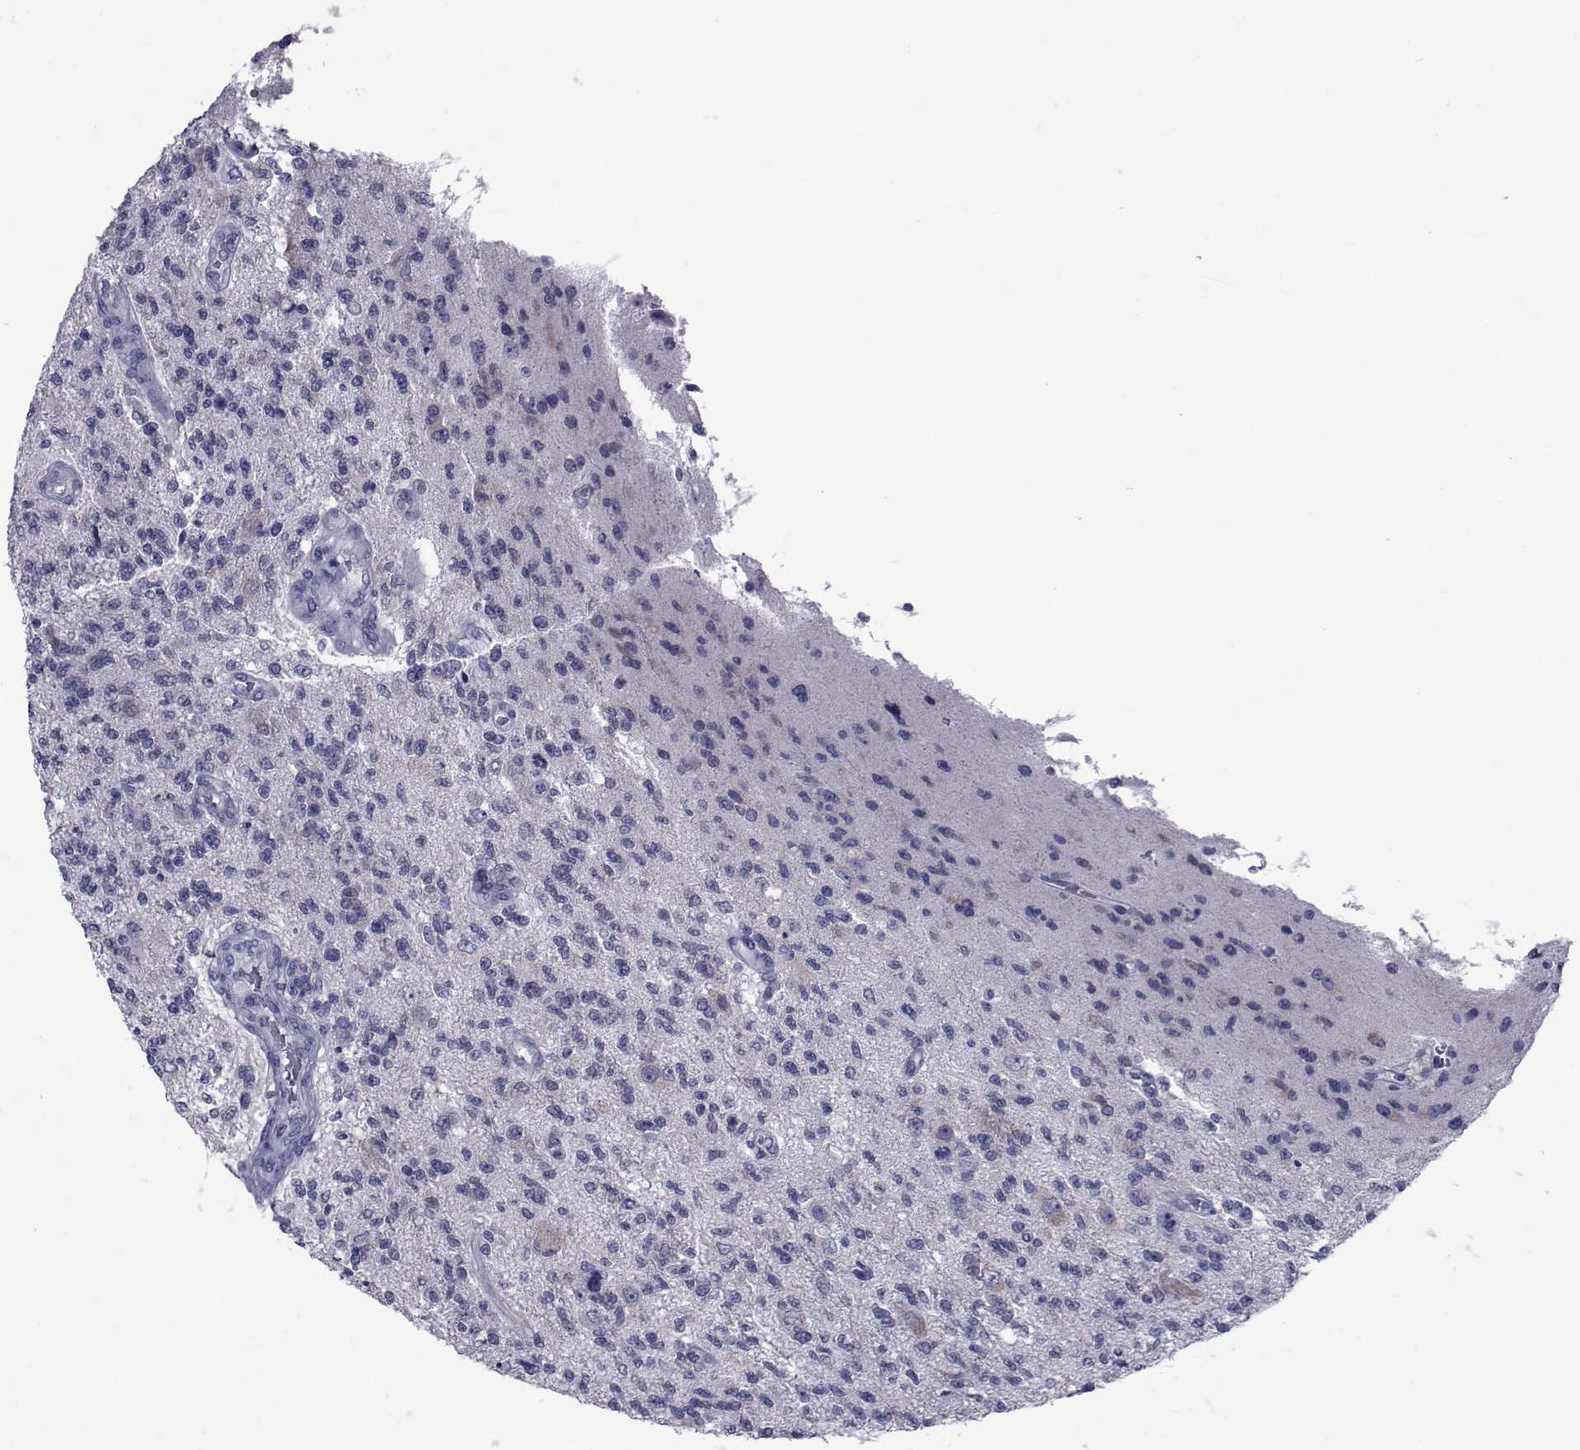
{"staining": {"intensity": "negative", "quantity": "none", "location": "none"}, "tissue": "glioma", "cell_type": "Tumor cells", "image_type": "cancer", "snomed": [{"axis": "morphology", "description": "Glioma, malignant, High grade"}, {"axis": "topography", "description": "Brain"}], "caption": "This image is of malignant high-grade glioma stained with immunohistochemistry to label a protein in brown with the nuclei are counter-stained blue. There is no expression in tumor cells.", "gene": "GKAP1", "patient": {"sex": "male", "age": 56}}